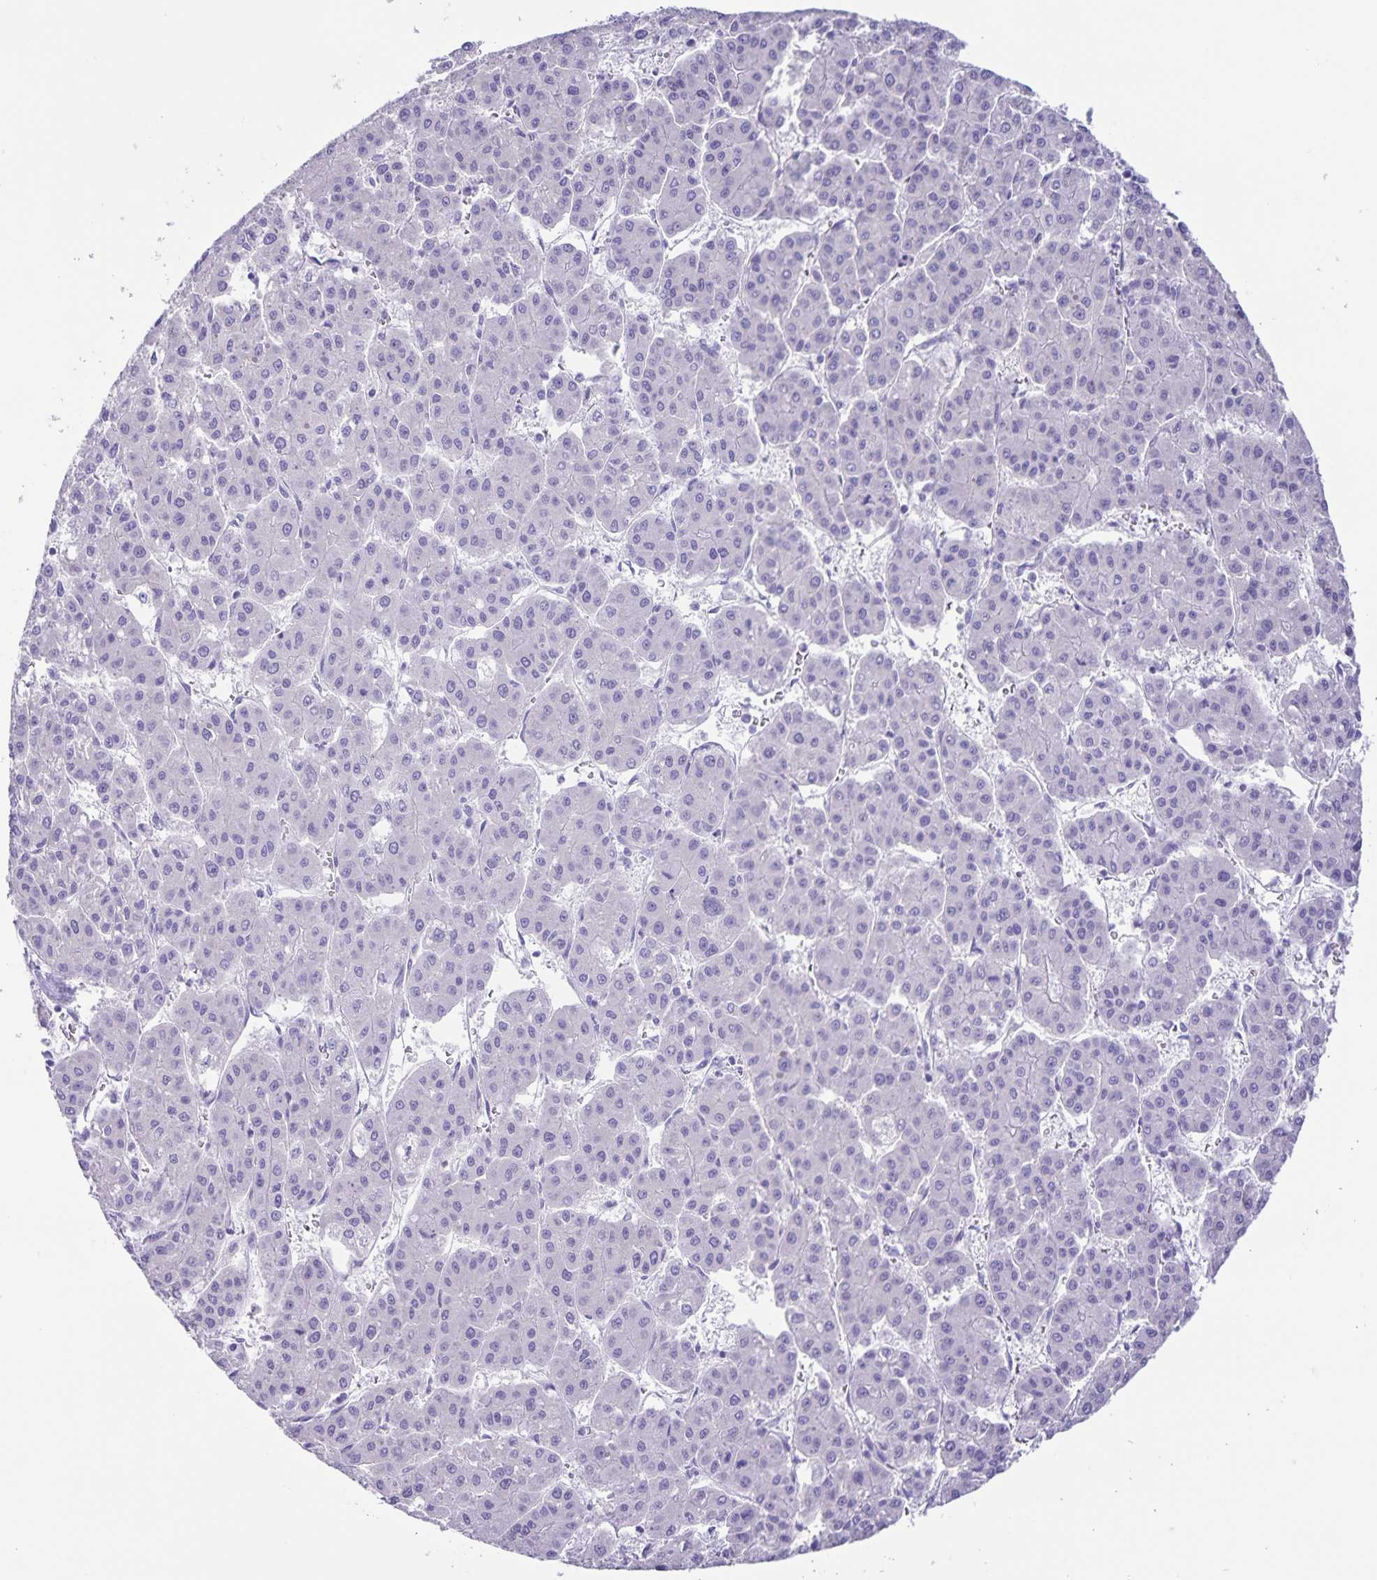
{"staining": {"intensity": "negative", "quantity": "none", "location": "none"}, "tissue": "liver cancer", "cell_type": "Tumor cells", "image_type": "cancer", "snomed": [{"axis": "morphology", "description": "Carcinoma, Hepatocellular, NOS"}, {"axis": "topography", "description": "Liver"}], "caption": "Immunohistochemical staining of liver hepatocellular carcinoma exhibits no significant staining in tumor cells.", "gene": "CAPSL", "patient": {"sex": "male", "age": 73}}